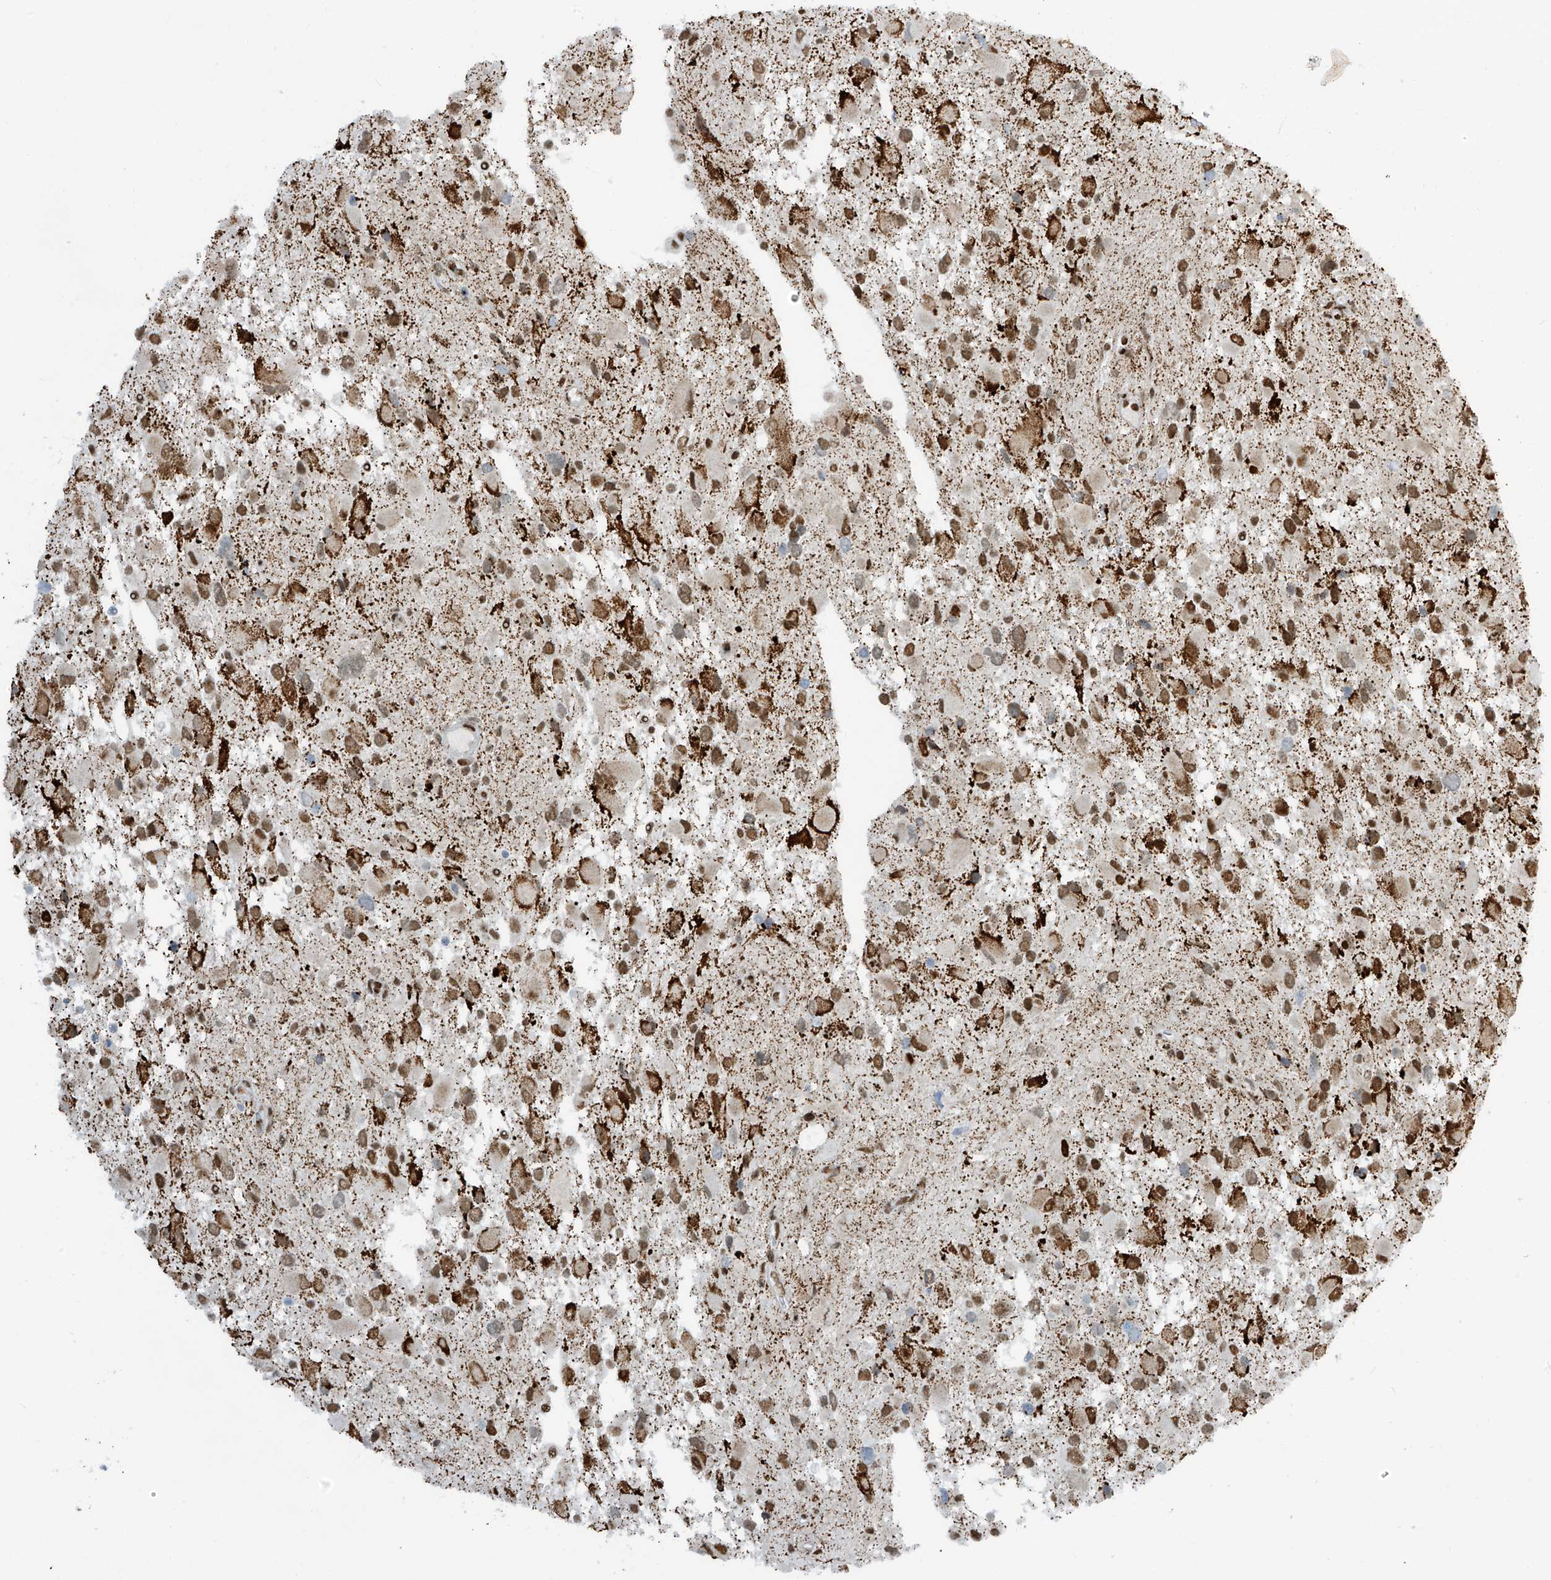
{"staining": {"intensity": "moderate", "quantity": "25%-75%", "location": "nuclear"}, "tissue": "glioma", "cell_type": "Tumor cells", "image_type": "cancer", "snomed": [{"axis": "morphology", "description": "Glioma, malignant, High grade"}, {"axis": "topography", "description": "Brain"}], "caption": "This histopathology image reveals glioma stained with IHC to label a protein in brown. The nuclear of tumor cells show moderate positivity for the protein. Nuclei are counter-stained blue.", "gene": "PM20D2", "patient": {"sex": "male", "age": 53}}